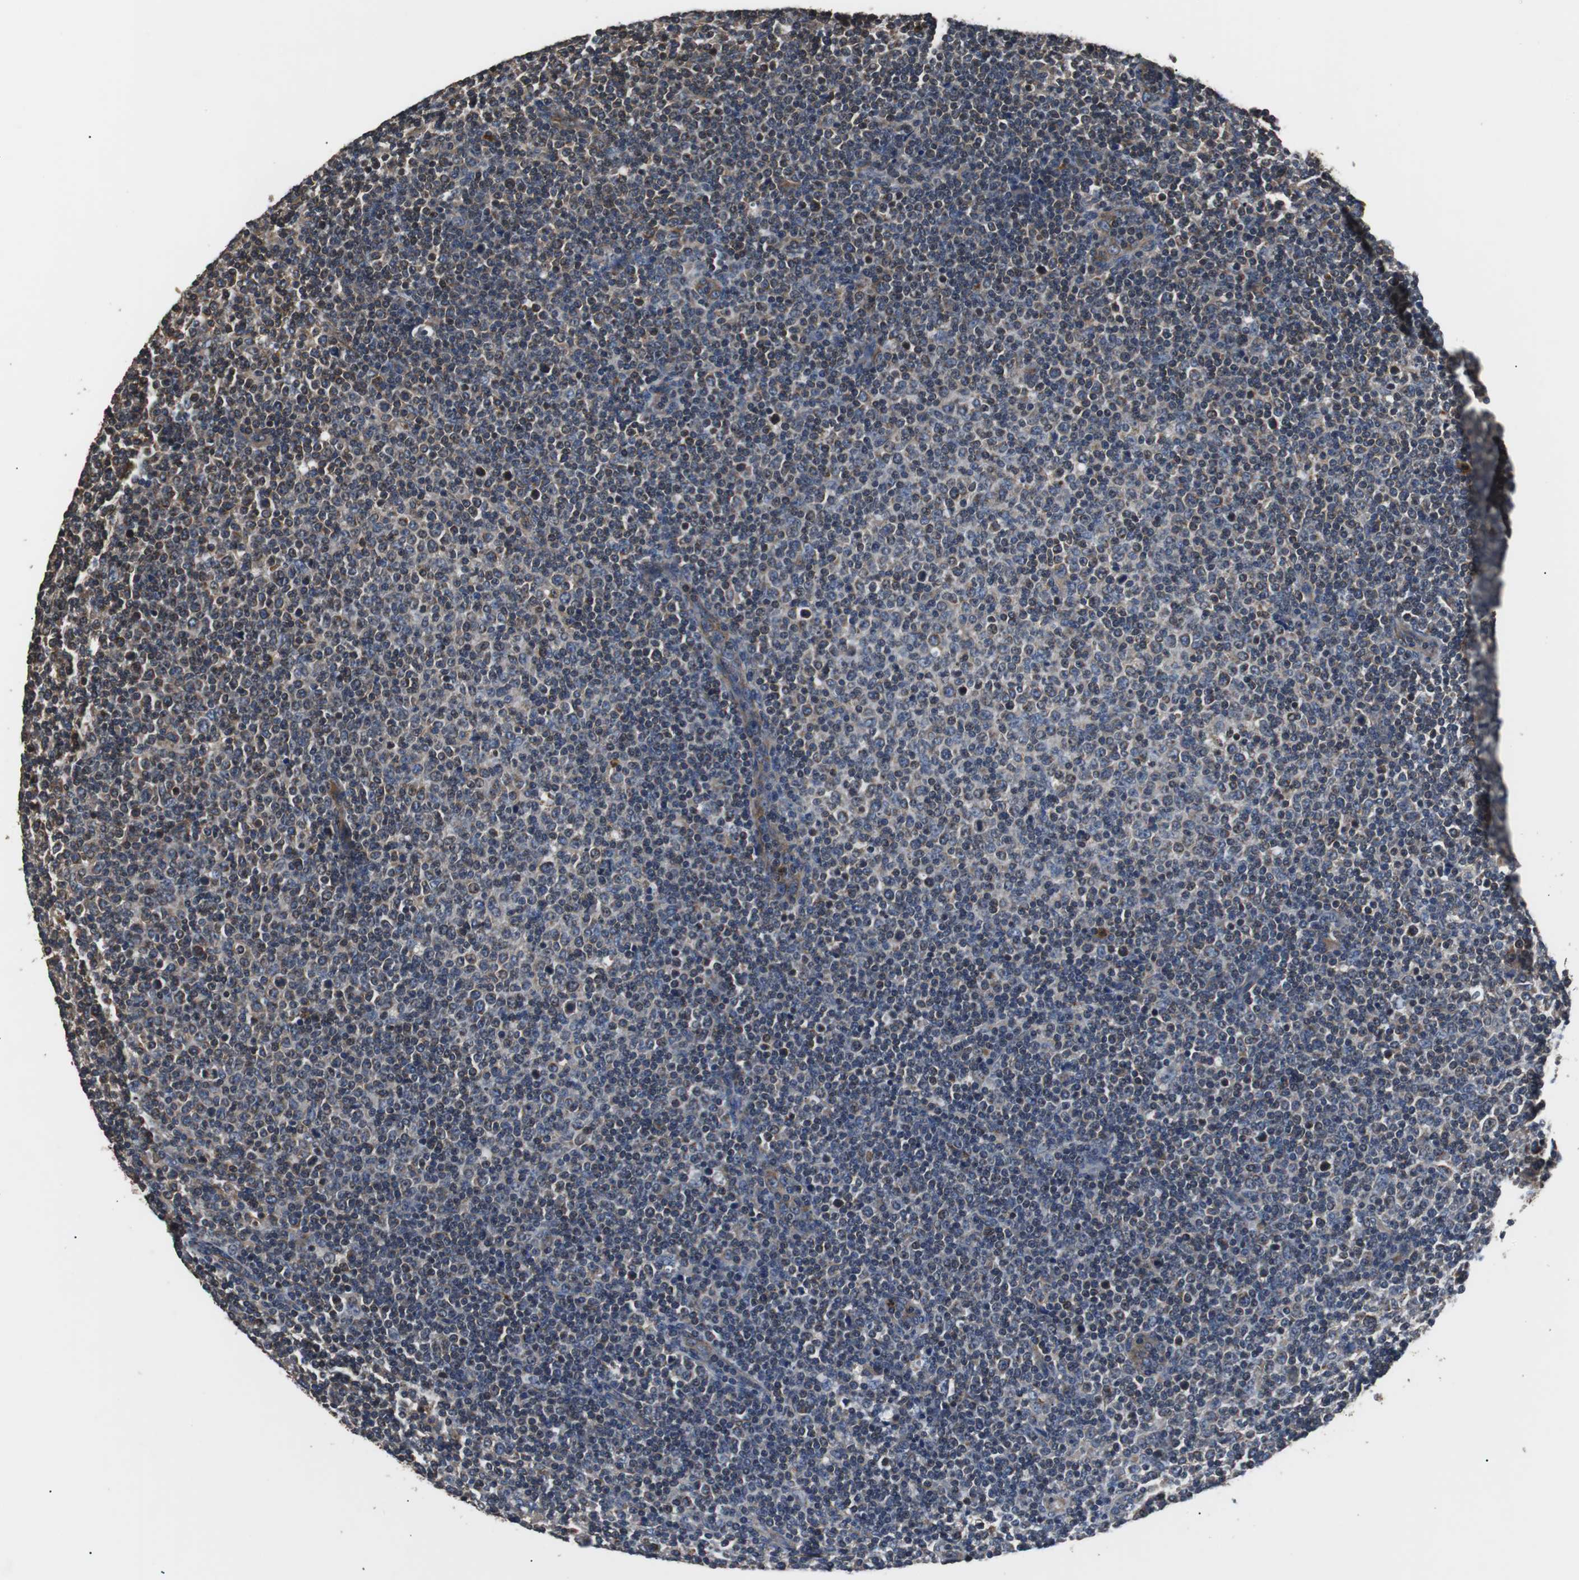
{"staining": {"intensity": "moderate", "quantity": "25%-75%", "location": "cytoplasmic/membranous"}, "tissue": "lymphoma", "cell_type": "Tumor cells", "image_type": "cancer", "snomed": [{"axis": "morphology", "description": "Malignant lymphoma, non-Hodgkin's type, Low grade"}, {"axis": "topography", "description": "Lymph node"}], "caption": "Lymphoma stained with DAB (3,3'-diaminobenzidine) immunohistochemistry (IHC) shows medium levels of moderate cytoplasmic/membranous staining in about 25%-75% of tumor cells. (Stains: DAB in brown, nuclei in blue, Microscopy: brightfield microscopy at high magnification).", "gene": "PITRM1", "patient": {"sex": "male", "age": 70}}